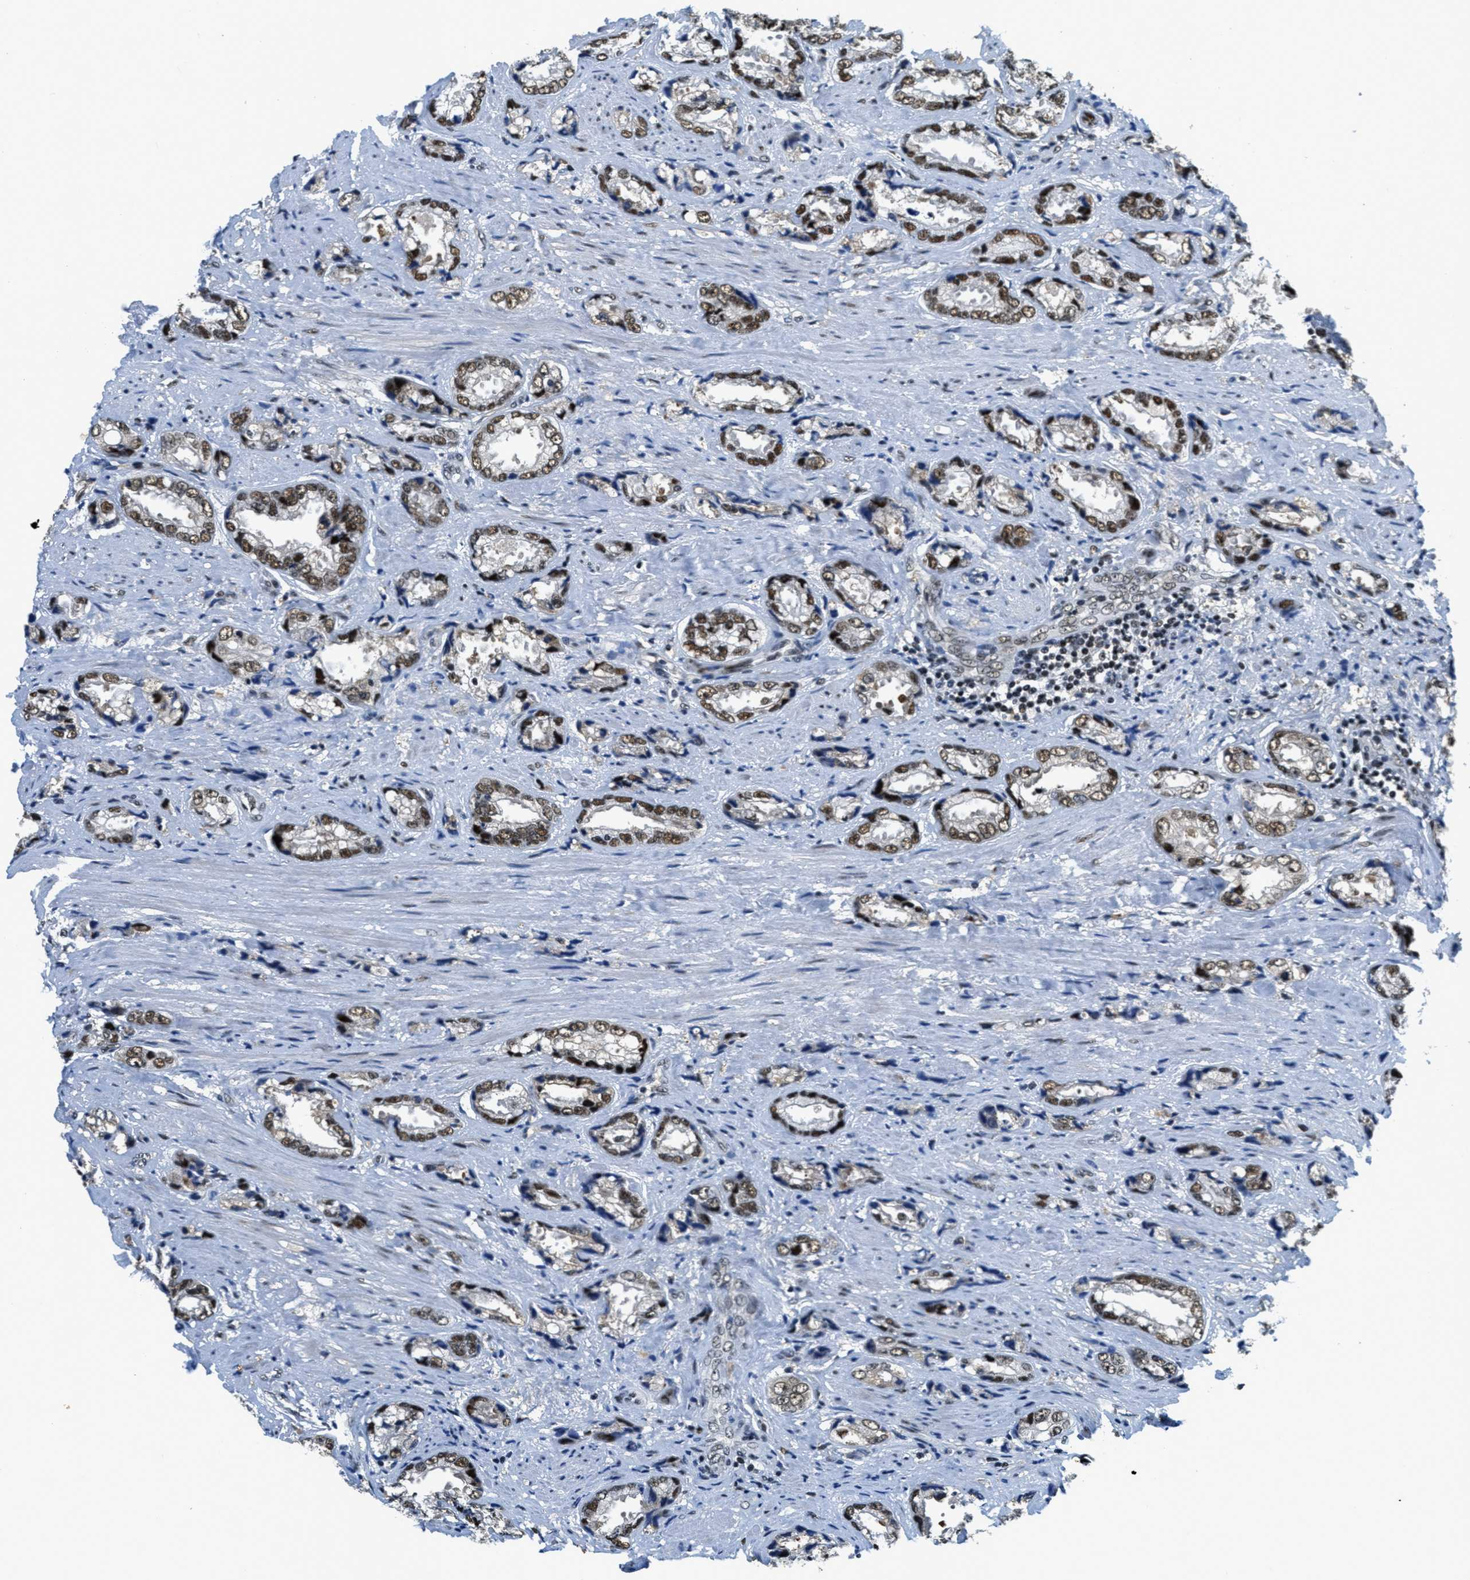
{"staining": {"intensity": "moderate", "quantity": ">75%", "location": "nuclear"}, "tissue": "prostate cancer", "cell_type": "Tumor cells", "image_type": "cancer", "snomed": [{"axis": "morphology", "description": "Adenocarcinoma, High grade"}, {"axis": "topography", "description": "Prostate"}], "caption": "This is a histology image of immunohistochemistry staining of high-grade adenocarcinoma (prostate), which shows moderate expression in the nuclear of tumor cells.", "gene": "SSB", "patient": {"sex": "male", "age": 61}}